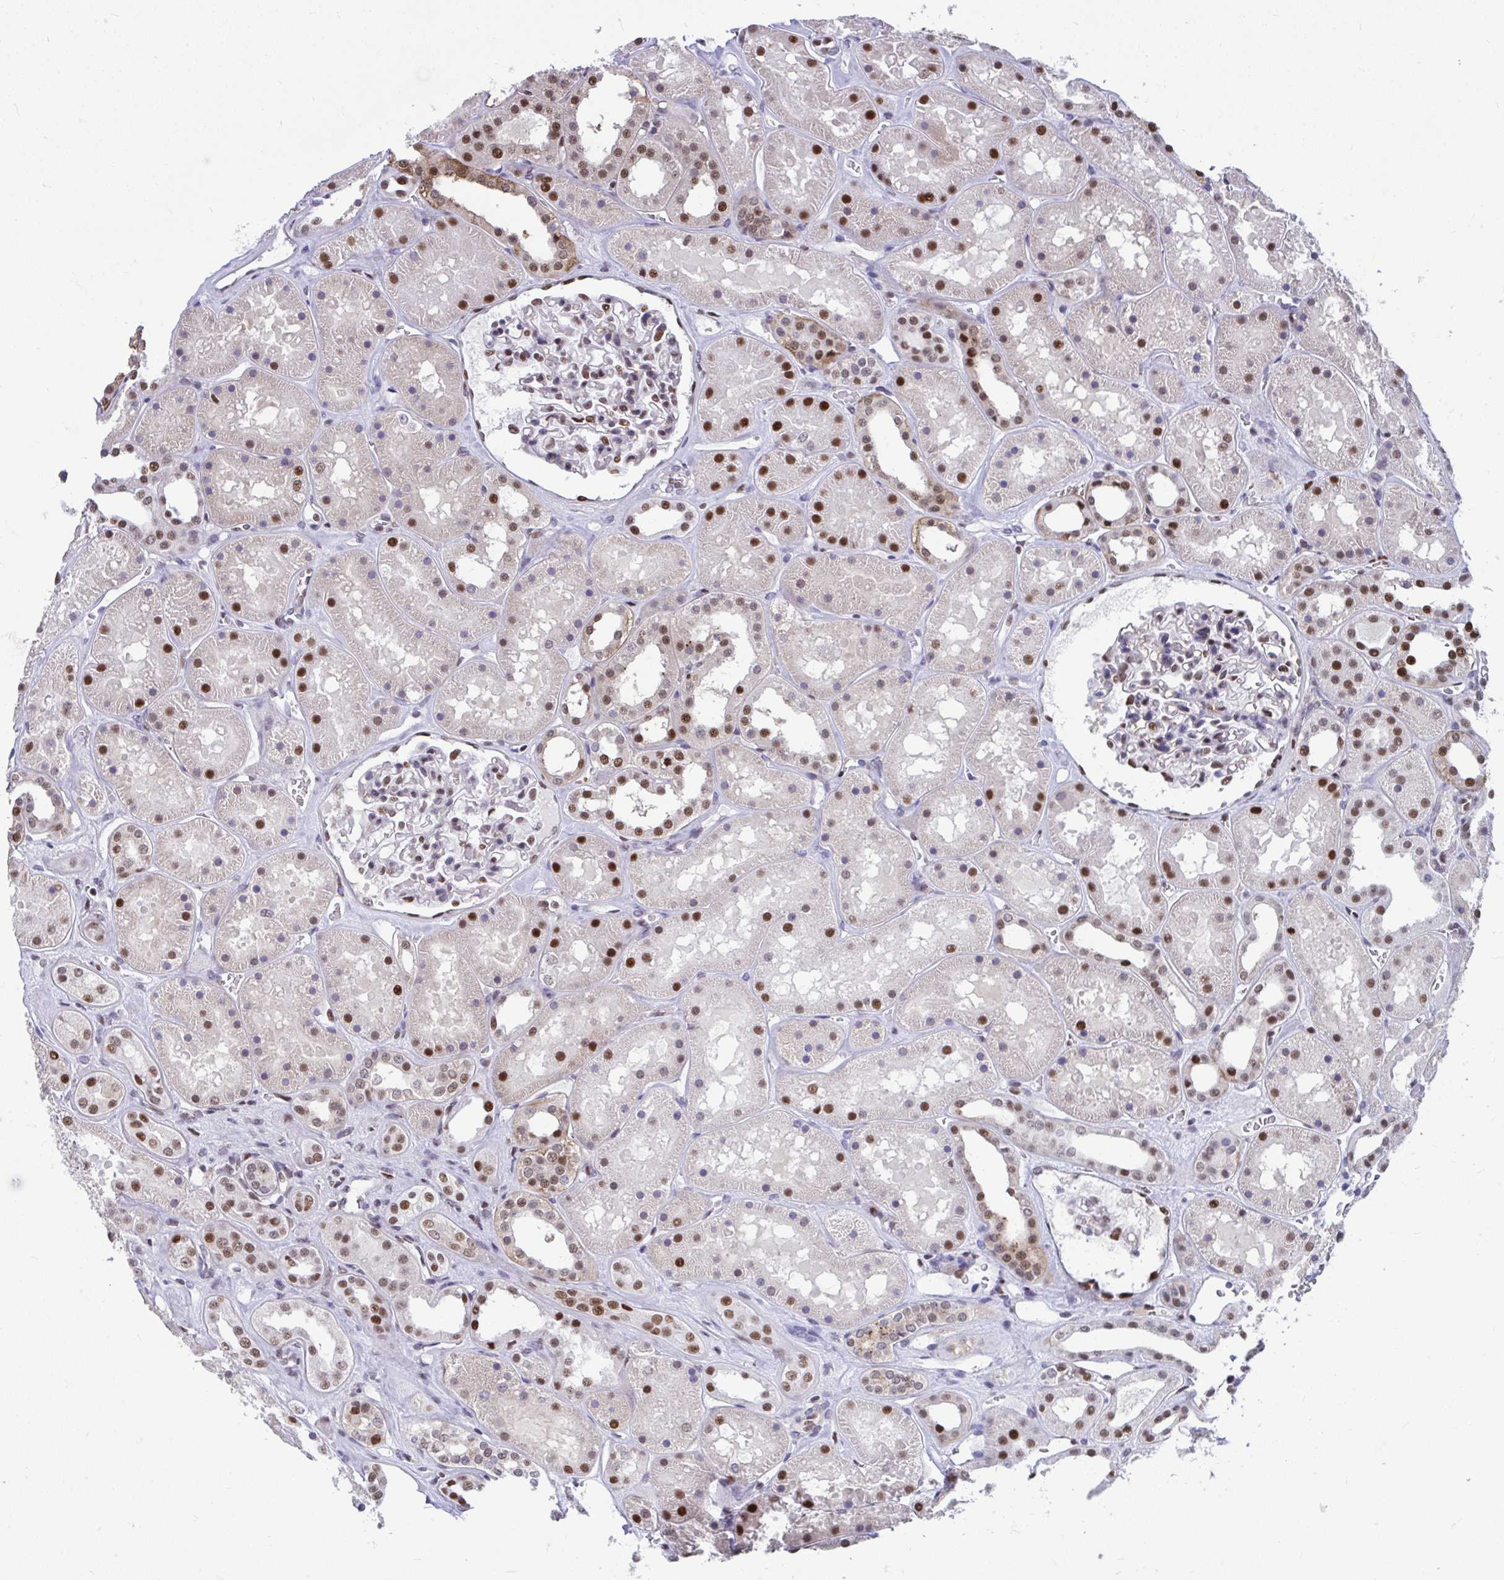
{"staining": {"intensity": "strong", "quantity": "25%-75%", "location": "nuclear"}, "tissue": "kidney", "cell_type": "Cells in glomeruli", "image_type": "normal", "snomed": [{"axis": "morphology", "description": "Normal tissue, NOS"}, {"axis": "topography", "description": "Kidney"}], "caption": "Kidney stained with a brown dye displays strong nuclear positive expression in about 25%-75% of cells in glomeruli.", "gene": "SLC35C2", "patient": {"sex": "female", "age": 41}}